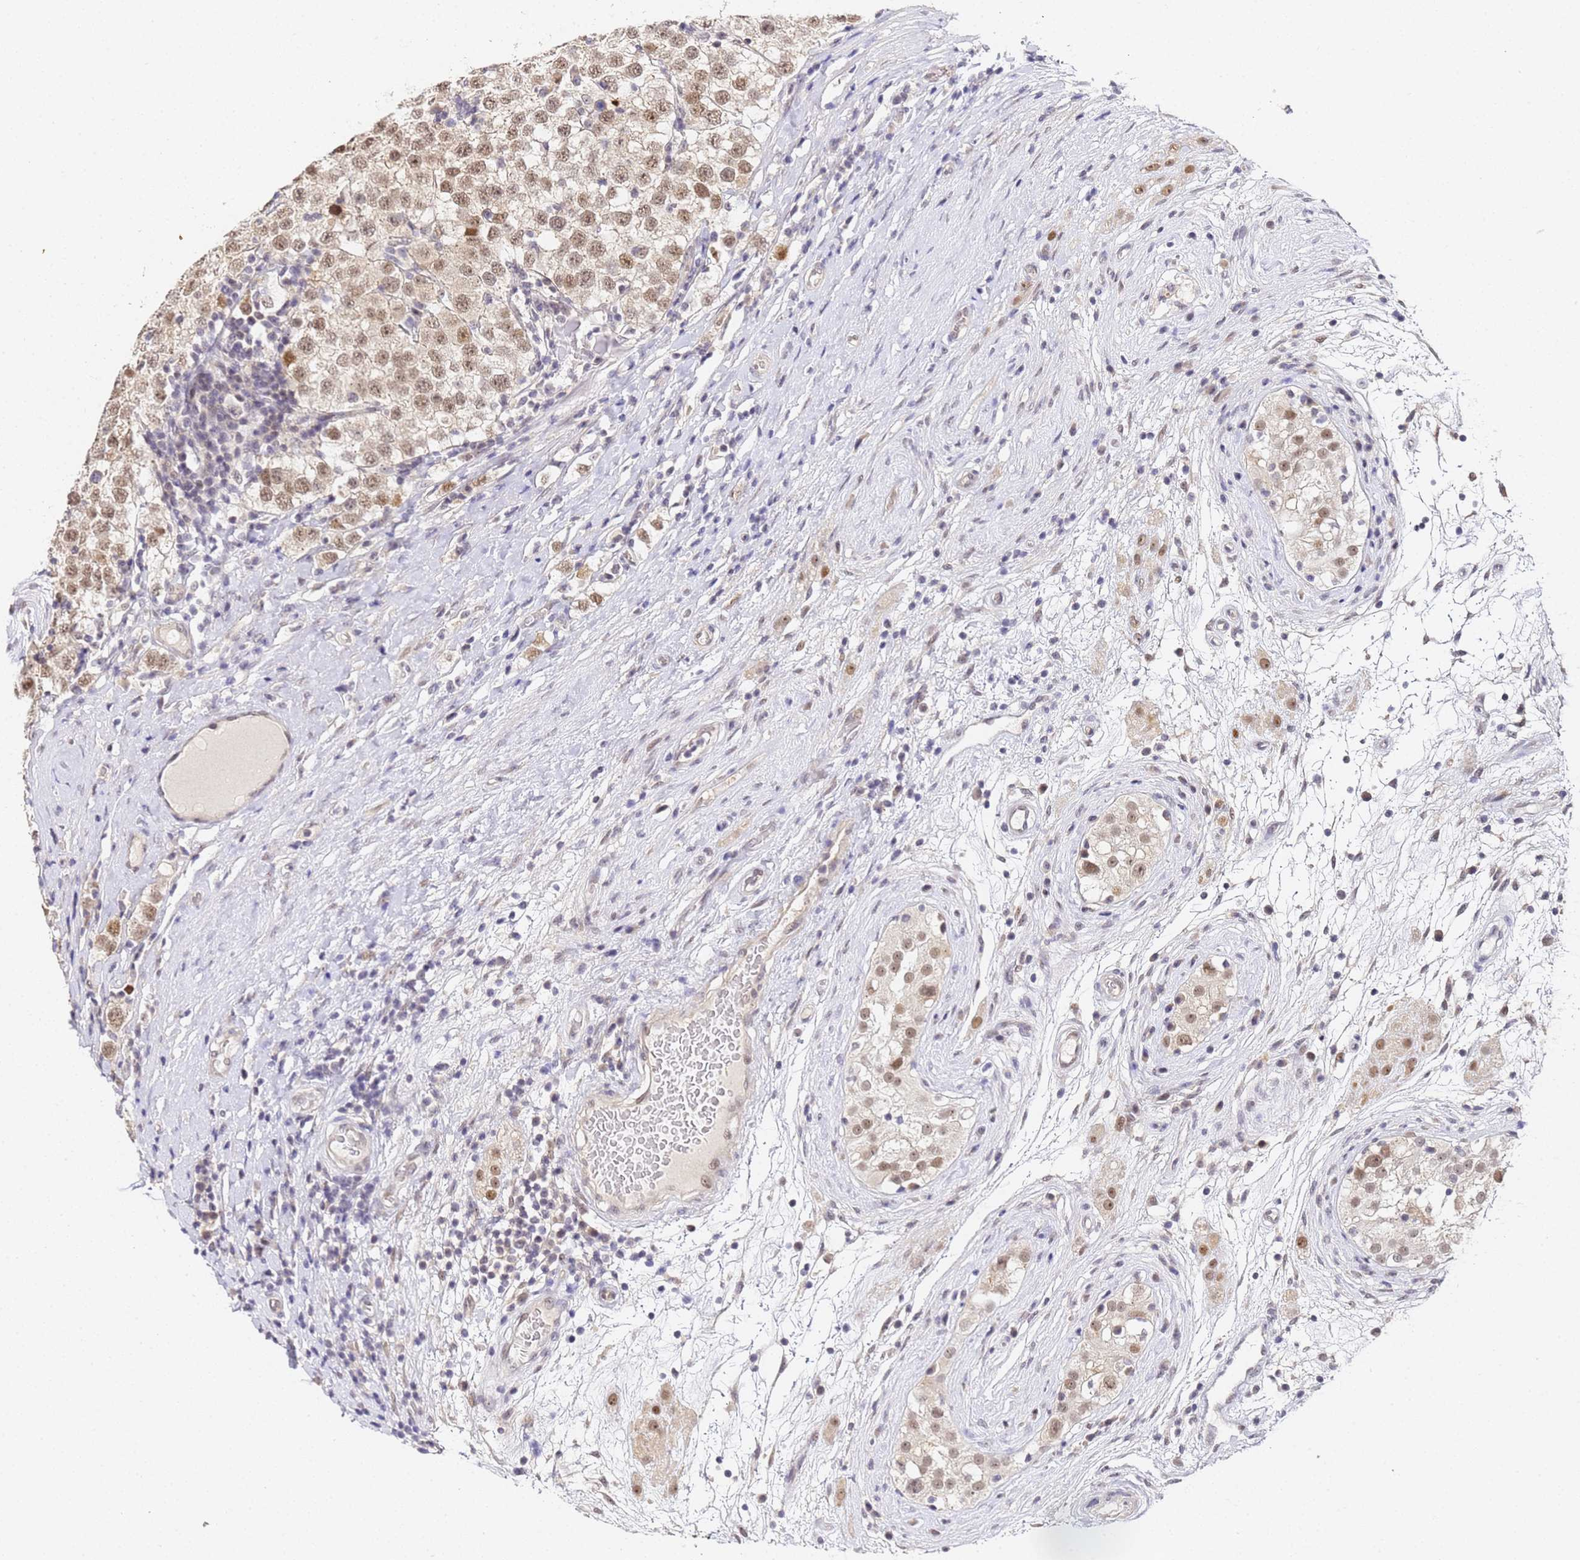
{"staining": {"intensity": "moderate", "quantity": ">75%", "location": "nuclear"}, "tissue": "testis cancer", "cell_type": "Tumor cells", "image_type": "cancer", "snomed": [{"axis": "morphology", "description": "Seminoma, NOS"}, {"axis": "topography", "description": "Testis"}], "caption": "Brown immunohistochemical staining in human seminoma (testis) displays moderate nuclear positivity in about >75% of tumor cells.", "gene": "LSM3", "patient": {"sex": "male", "age": 34}}